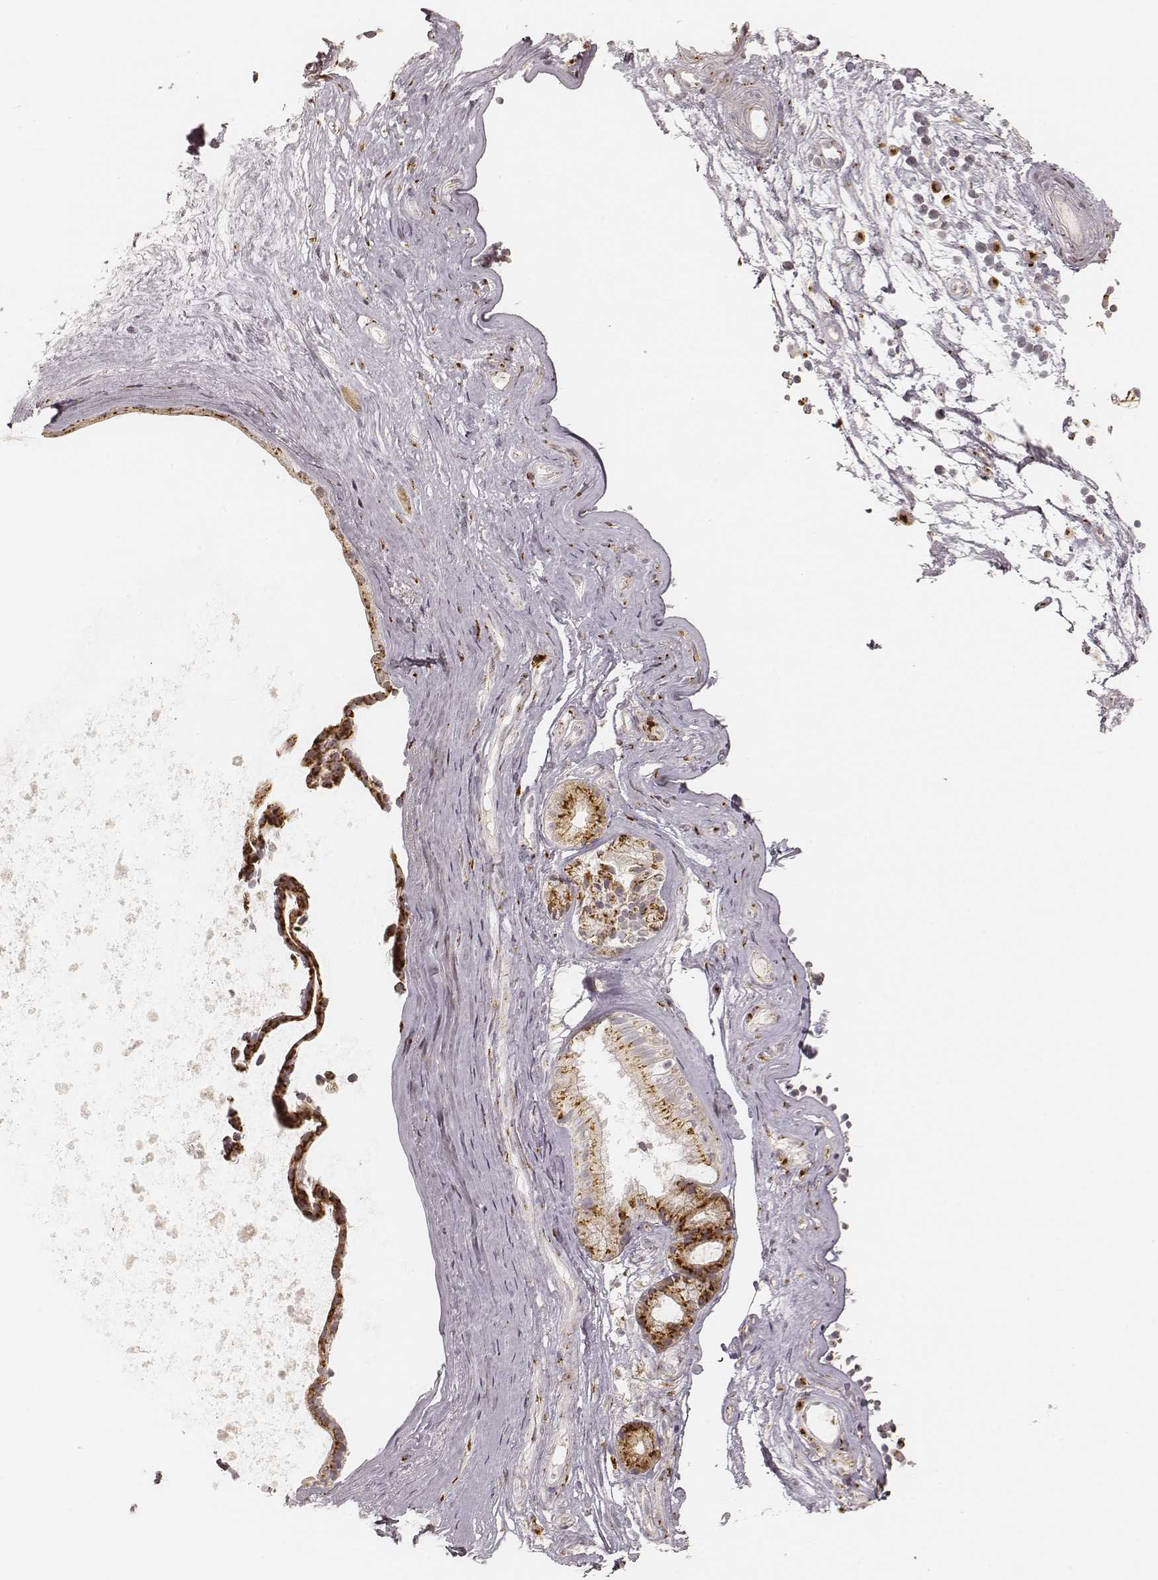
{"staining": {"intensity": "strong", "quantity": ">75%", "location": "cytoplasmic/membranous"}, "tissue": "nasopharynx", "cell_type": "Respiratory epithelial cells", "image_type": "normal", "snomed": [{"axis": "morphology", "description": "Normal tissue, NOS"}, {"axis": "topography", "description": "Nasopharynx"}], "caption": "DAB immunohistochemical staining of benign human nasopharynx exhibits strong cytoplasmic/membranous protein expression in about >75% of respiratory epithelial cells. The protein is shown in brown color, while the nuclei are stained blue.", "gene": "GORASP2", "patient": {"sex": "female", "age": 85}}